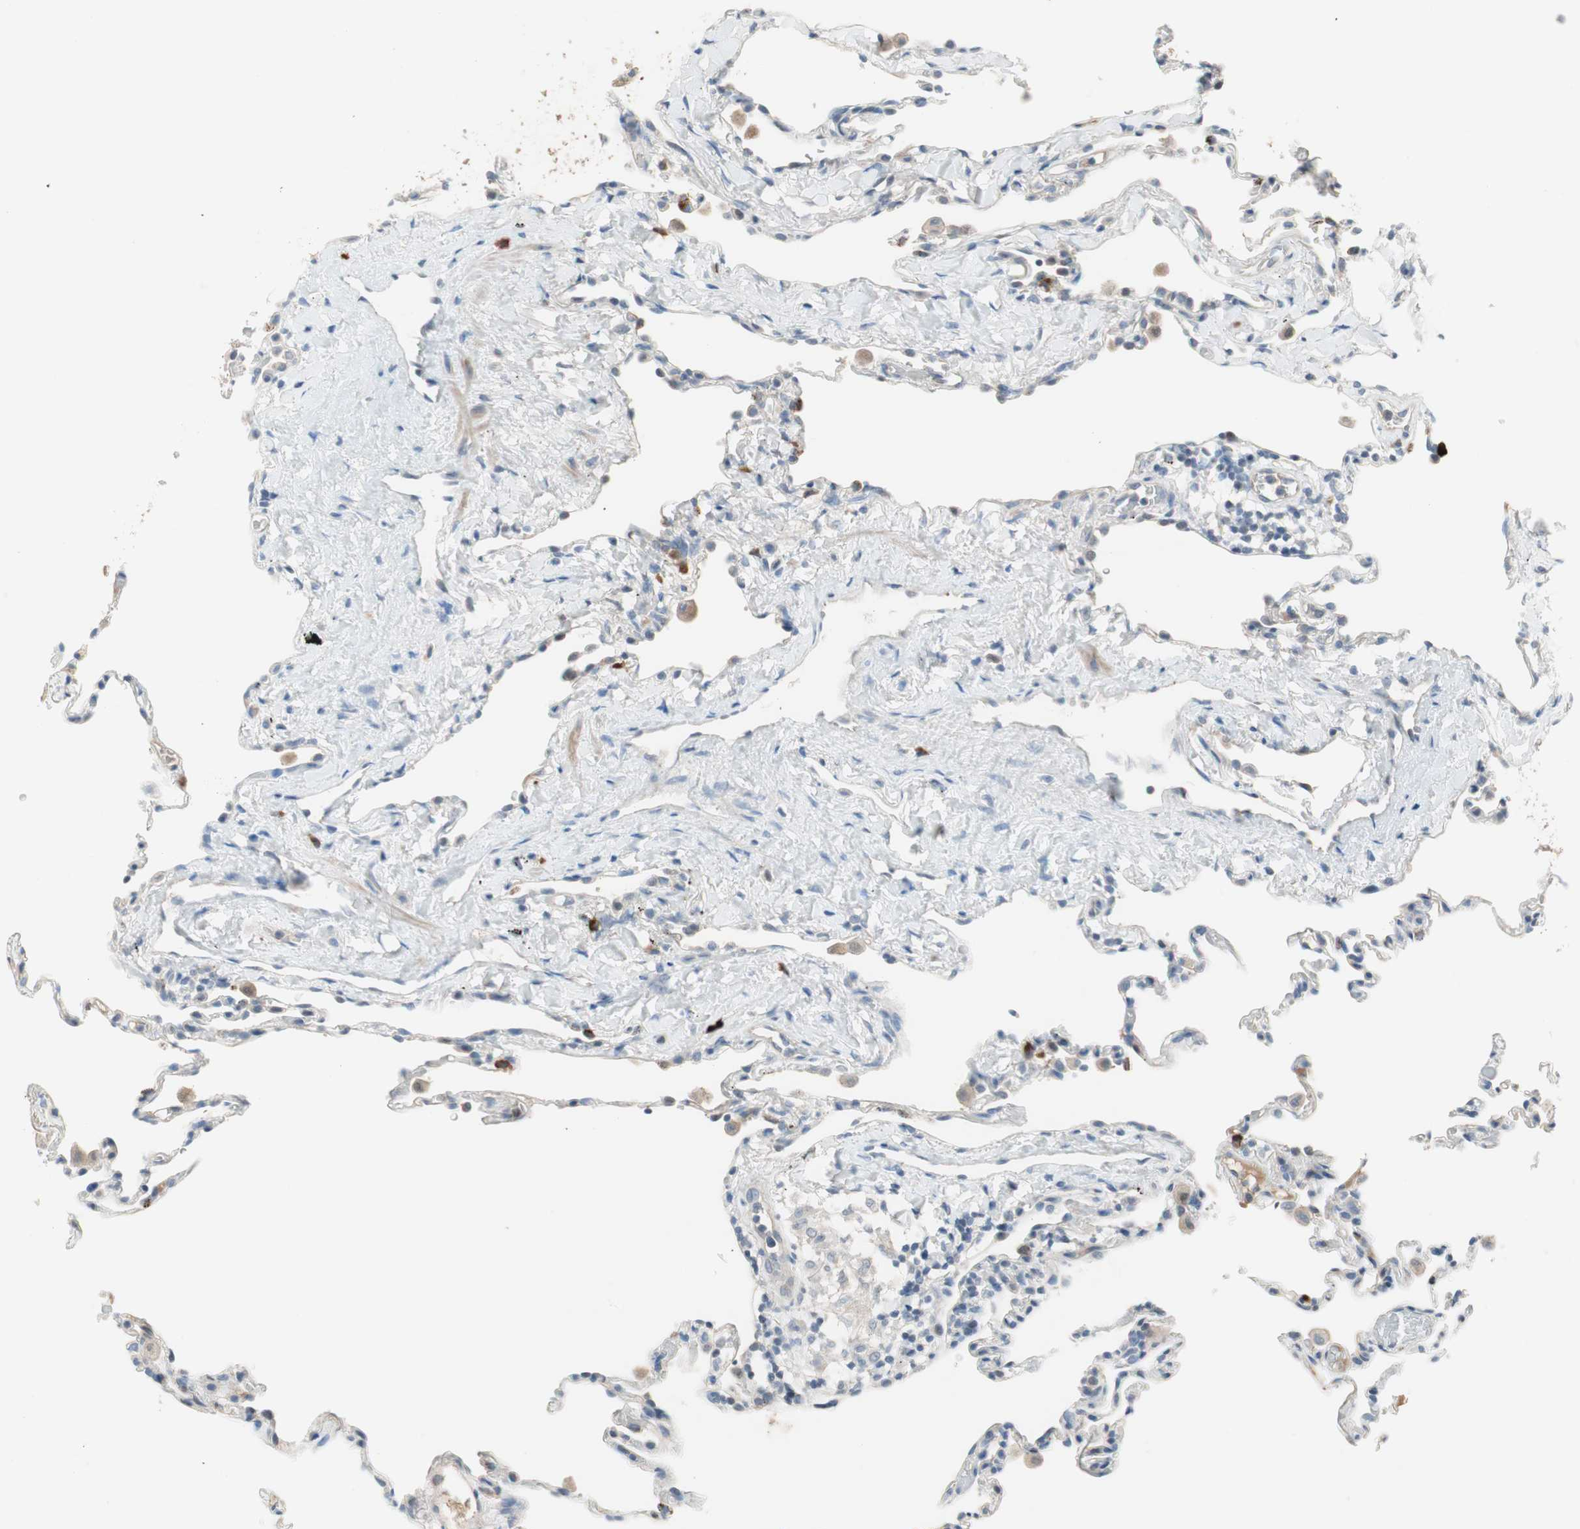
{"staining": {"intensity": "weak", "quantity": "<25%", "location": "cytoplasmic/membranous"}, "tissue": "lung", "cell_type": "Alveolar cells", "image_type": "normal", "snomed": [{"axis": "morphology", "description": "Normal tissue, NOS"}, {"axis": "topography", "description": "Lung"}], "caption": "Protein analysis of benign lung reveals no significant expression in alveolar cells.", "gene": "PDZK1", "patient": {"sex": "male", "age": 59}}